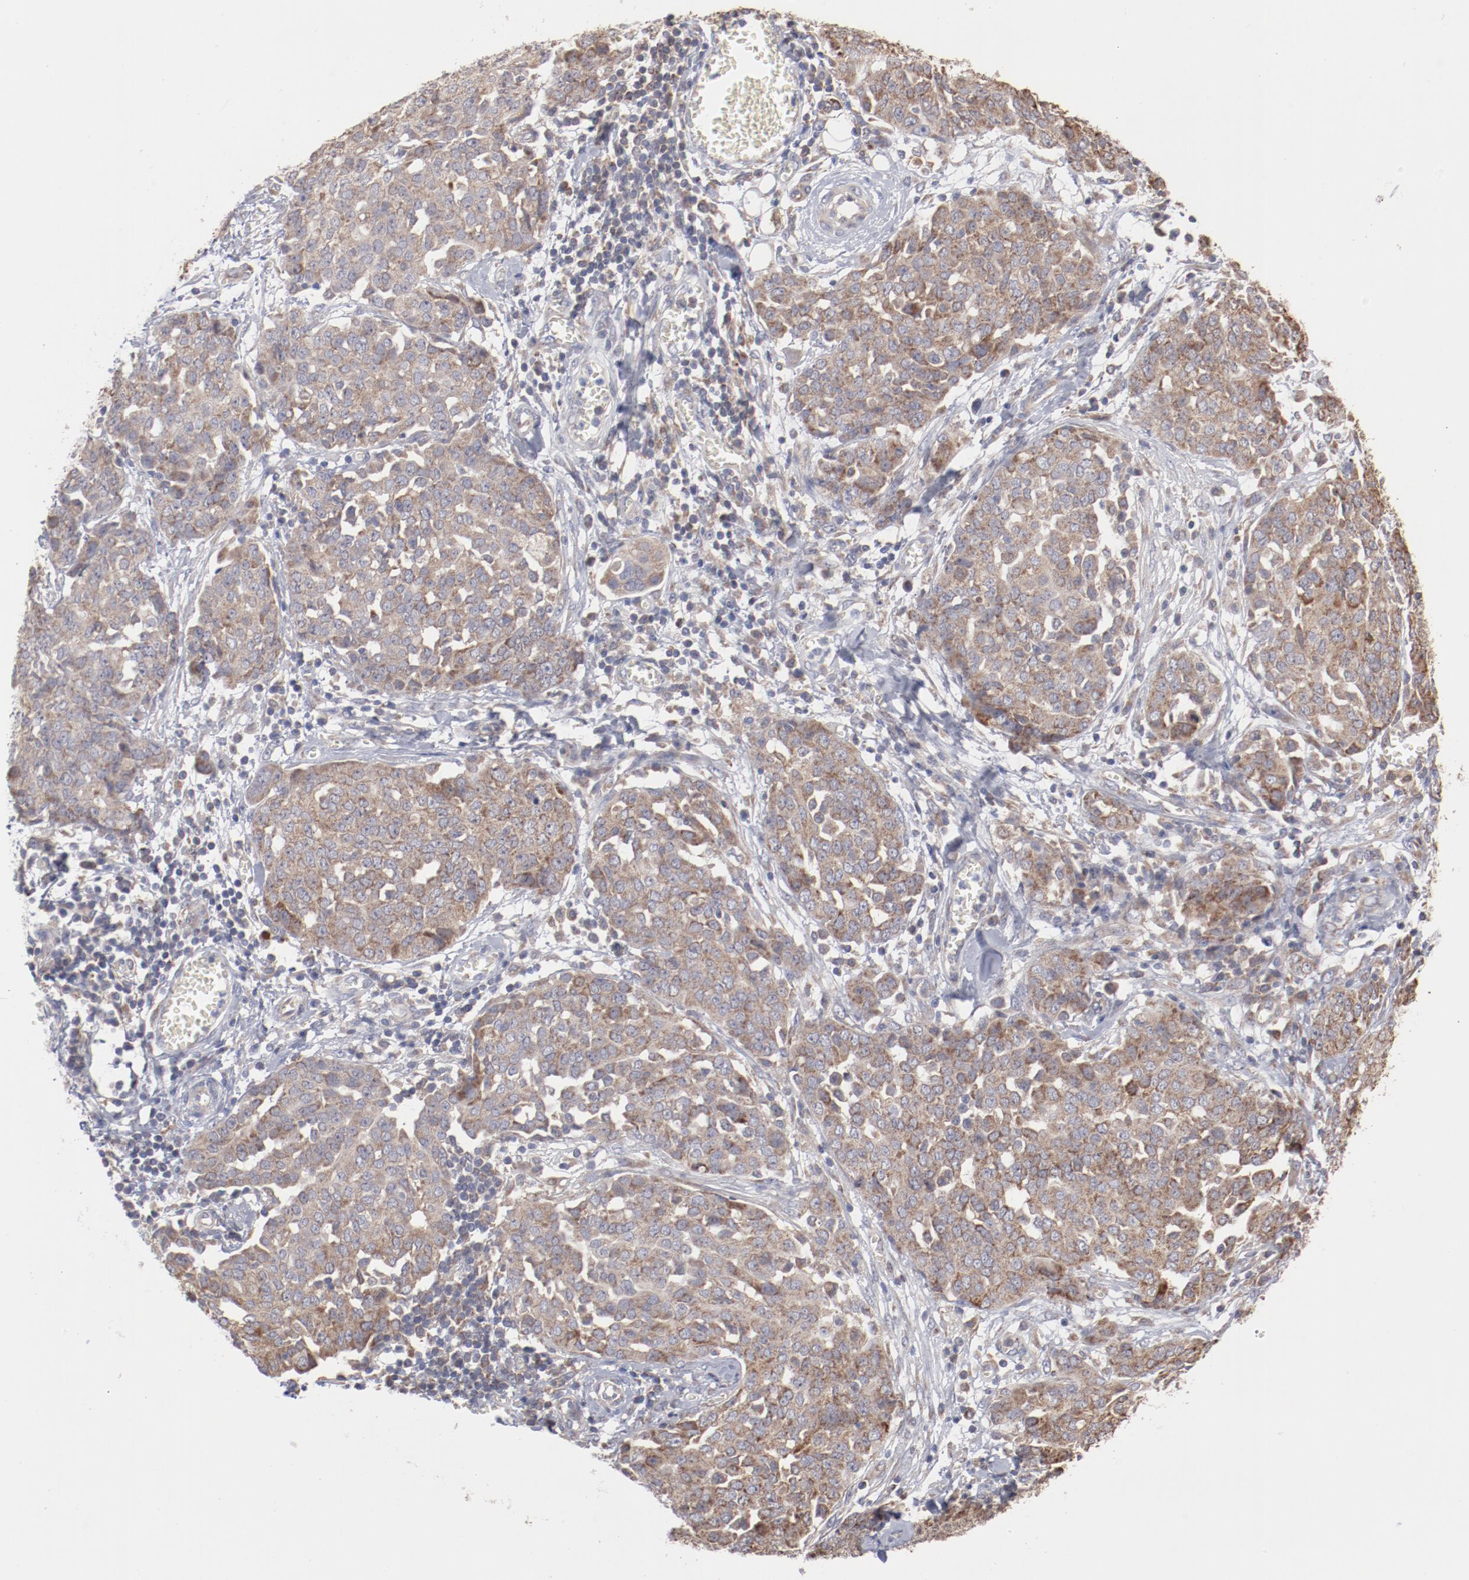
{"staining": {"intensity": "moderate", "quantity": ">75%", "location": "cytoplasmic/membranous"}, "tissue": "ovarian cancer", "cell_type": "Tumor cells", "image_type": "cancer", "snomed": [{"axis": "morphology", "description": "Cystadenocarcinoma, serous, NOS"}, {"axis": "topography", "description": "Soft tissue"}, {"axis": "topography", "description": "Ovary"}], "caption": "A histopathology image of ovarian serous cystadenocarcinoma stained for a protein reveals moderate cytoplasmic/membranous brown staining in tumor cells.", "gene": "PPFIBP2", "patient": {"sex": "female", "age": 57}}